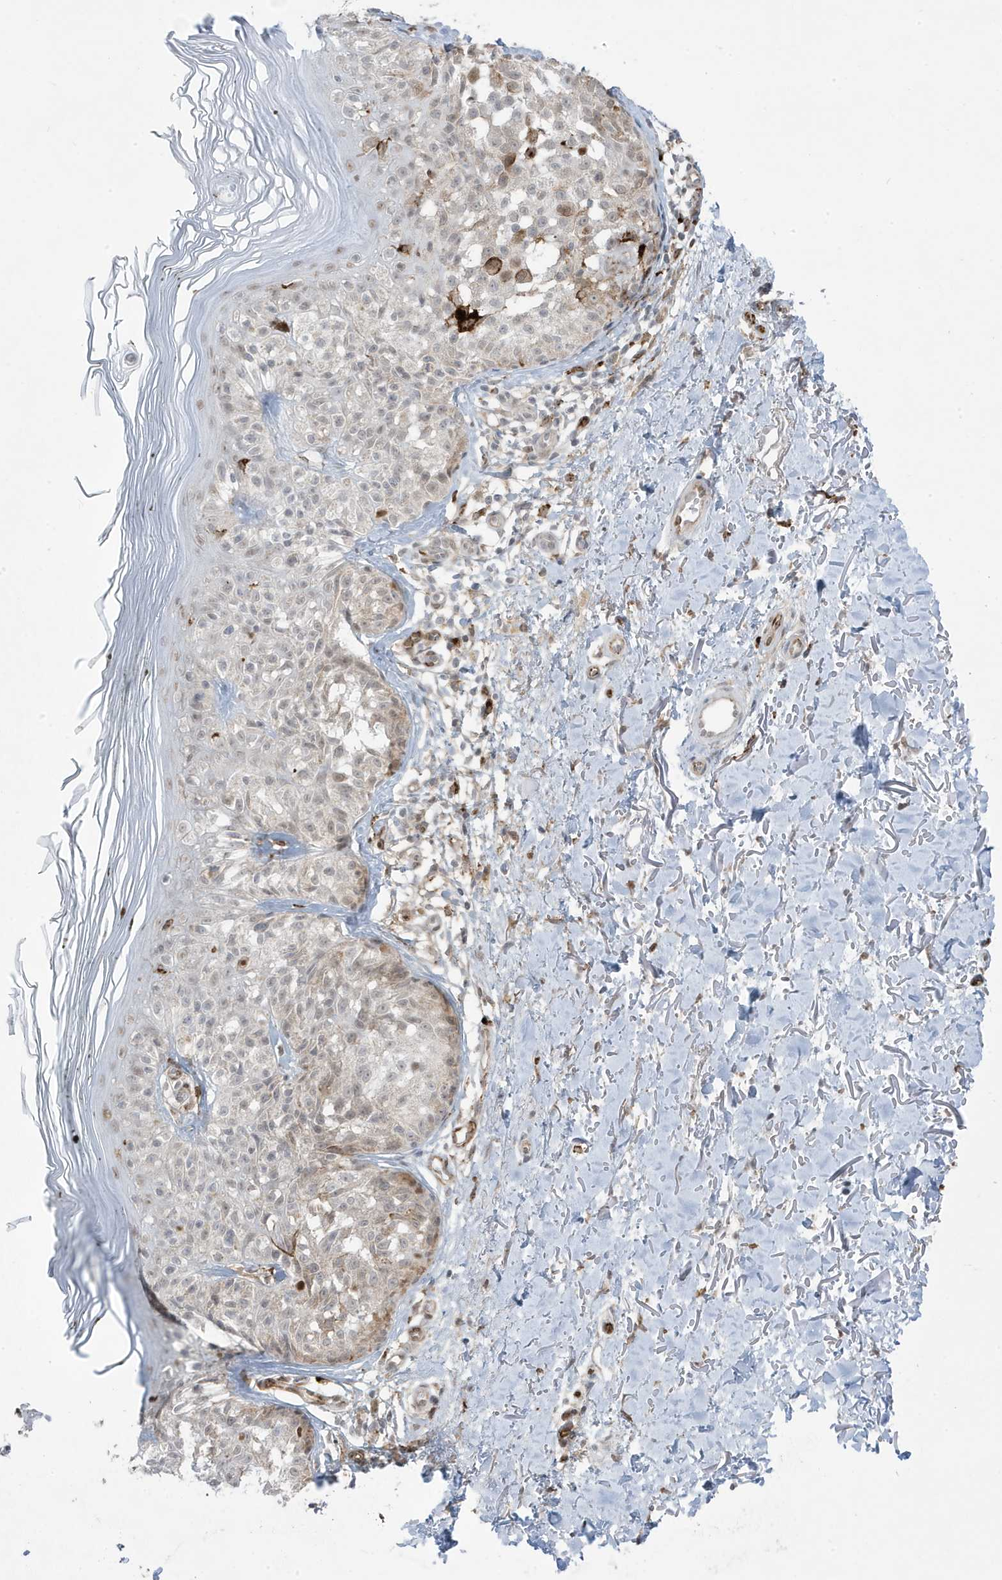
{"staining": {"intensity": "weak", "quantity": "<25%", "location": "nuclear"}, "tissue": "melanoma", "cell_type": "Tumor cells", "image_type": "cancer", "snomed": [{"axis": "morphology", "description": "Malignant melanoma, NOS"}, {"axis": "topography", "description": "Skin"}], "caption": "The immunohistochemistry (IHC) image has no significant positivity in tumor cells of melanoma tissue.", "gene": "ADAMTSL3", "patient": {"sex": "female", "age": 50}}